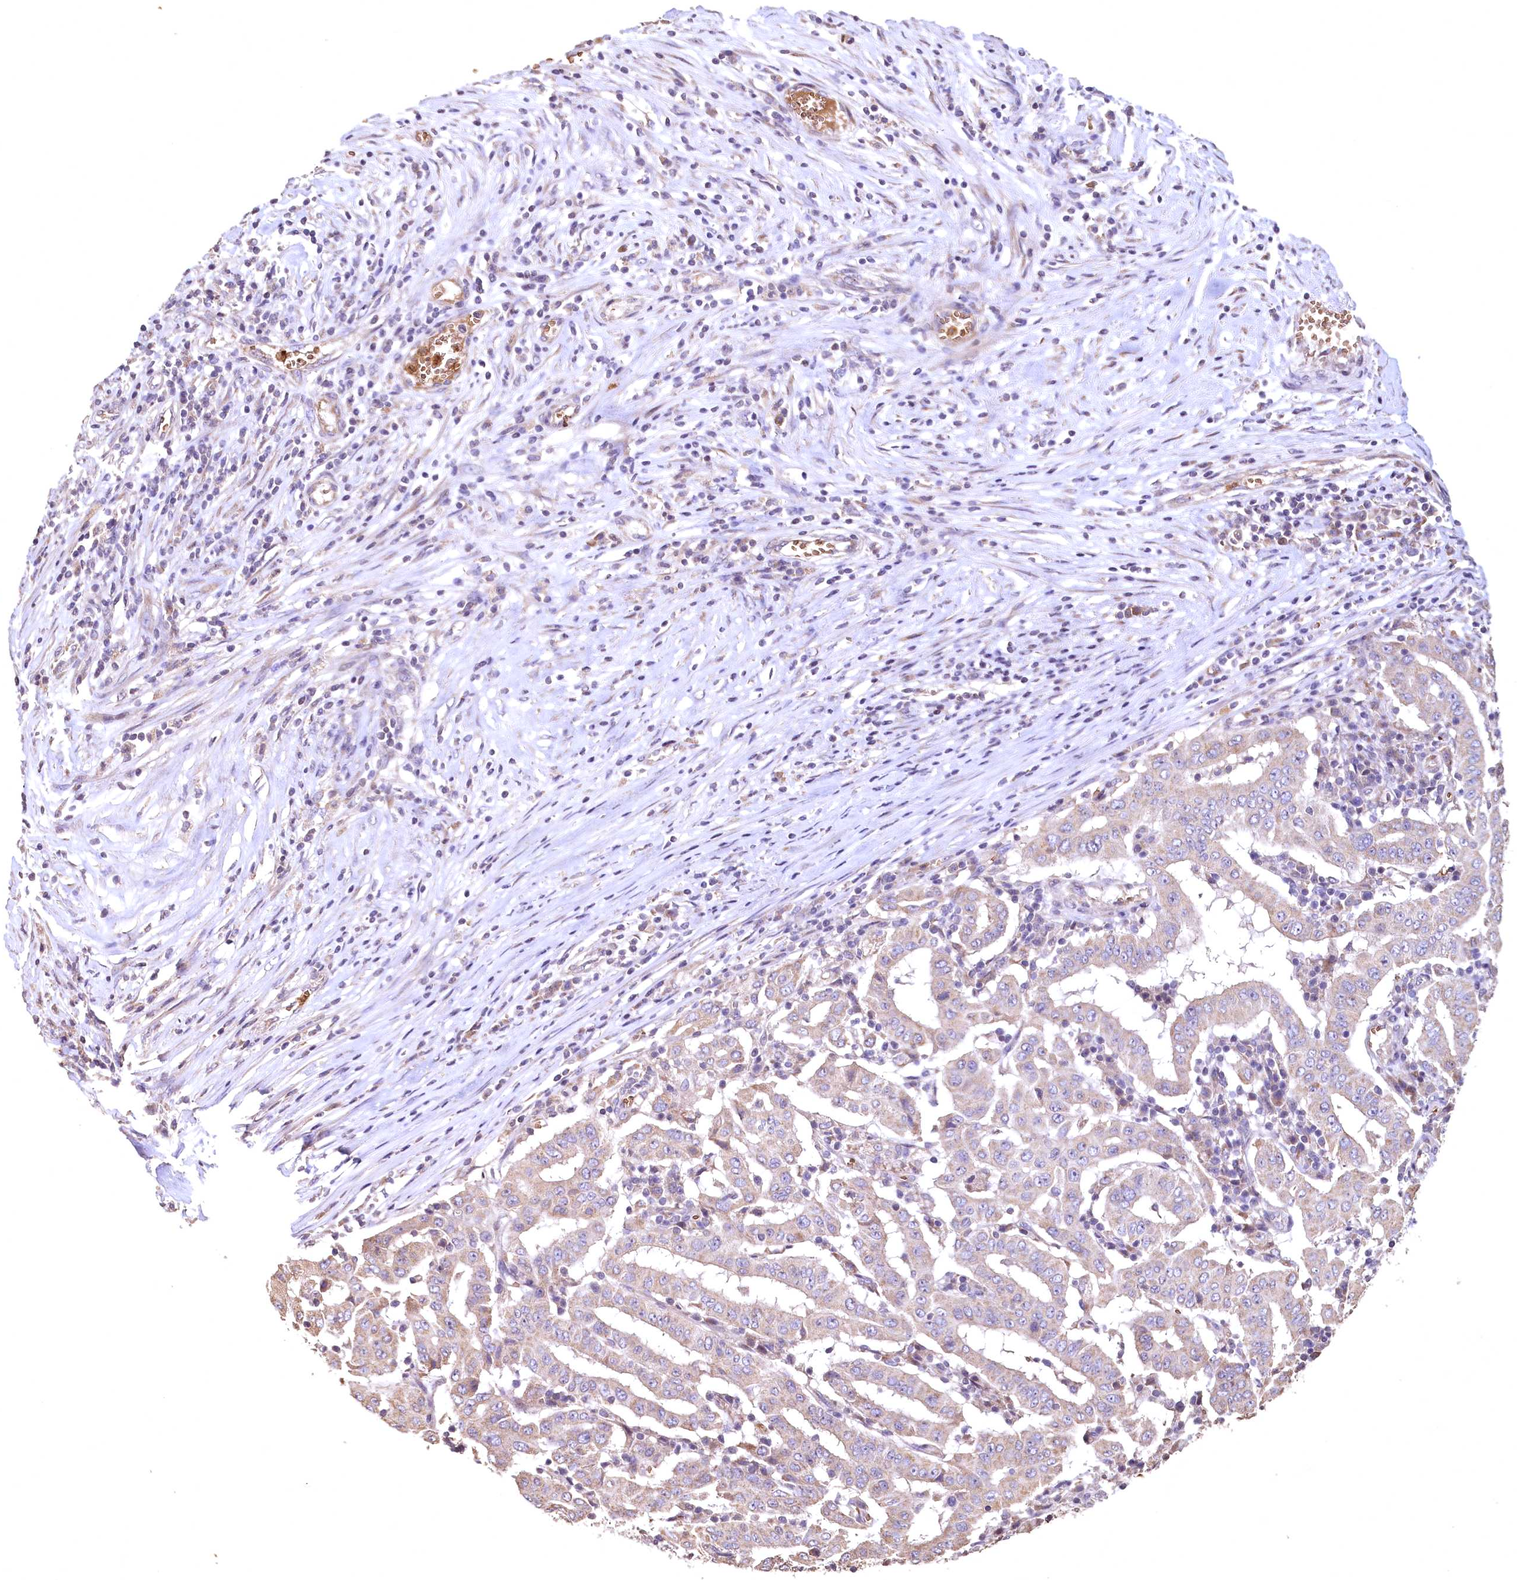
{"staining": {"intensity": "weak", "quantity": ">75%", "location": "cytoplasmic/membranous"}, "tissue": "pancreatic cancer", "cell_type": "Tumor cells", "image_type": "cancer", "snomed": [{"axis": "morphology", "description": "Adenocarcinoma, NOS"}, {"axis": "topography", "description": "Pancreas"}], "caption": "IHC (DAB (3,3'-diaminobenzidine)) staining of human pancreatic adenocarcinoma displays weak cytoplasmic/membranous protein positivity in approximately >75% of tumor cells.", "gene": "SPTA1", "patient": {"sex": "male", "age": 63}}